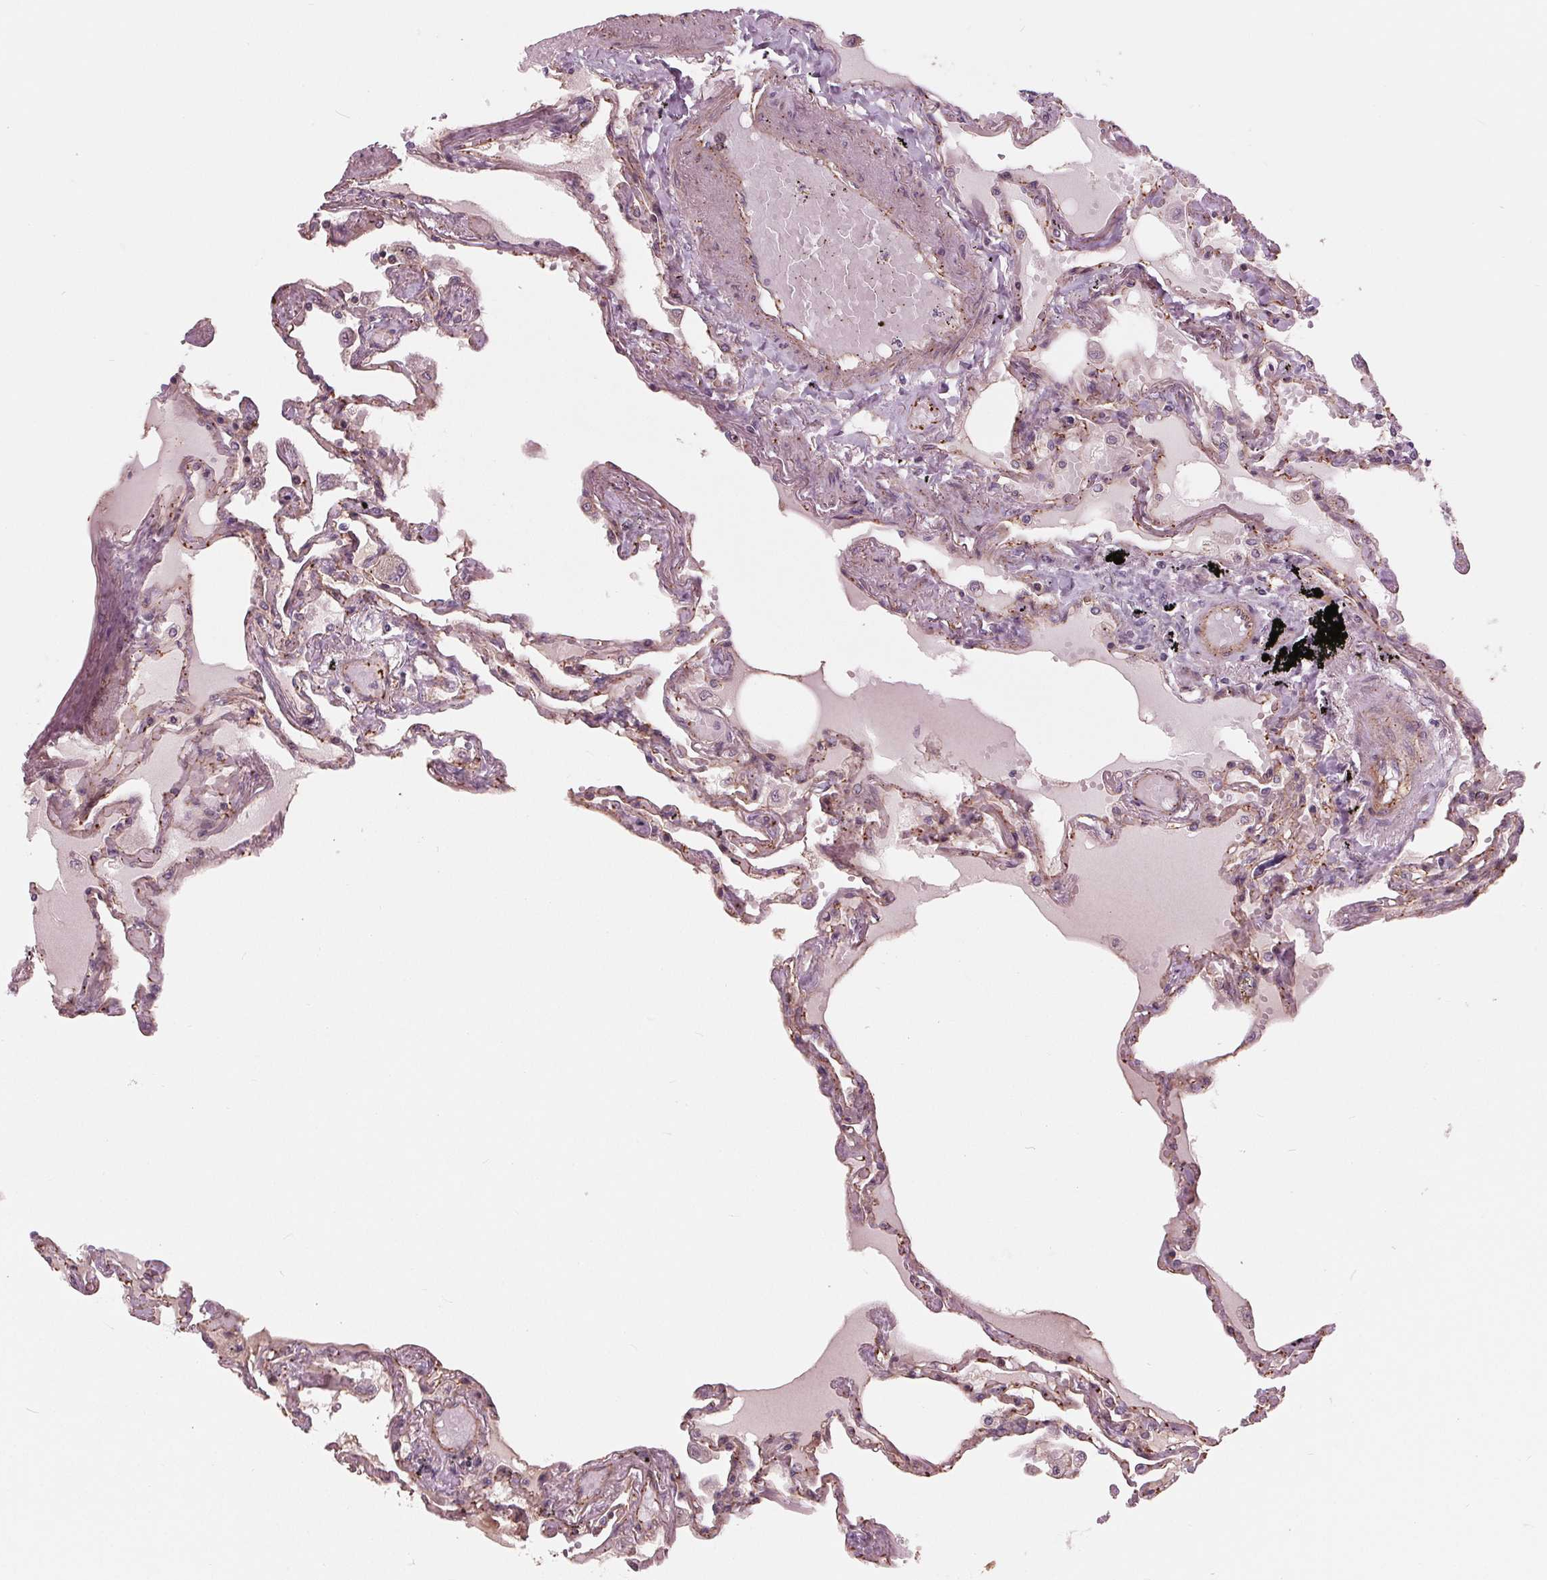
{"staining": {"intensity": "moderate", "quantity": "25%-75%", "location": "cytoplasmic/membranous,nuclear"}, "tissue": "lung", "cell_type": "Alveolar cells", "image_type": "normal", "snomed": [{"axis": "morphology", "description": "Normal tissue, NOS"}, {"axis": "morphology", "description": "Adenocarcinoma, NOS"}, {"axis": "topography", "description": "Cartilage tissue"}, {"axis": "topography", "description": "Lung"}], "caption": "DAB immunohistochemical staining of normal lung demonstrates moderate cytoplasmic/membranous,nuclear protein staining in approximately 25%-75% of alveolar cells. (Stains: DAB (3,3'-diaminobenzidine) in brown, nuclei in blue, Microscopy: brightfield microscopy at high magnification).", "gene": "TXNIP", "patient": {"sex": "female", "age": 67}}